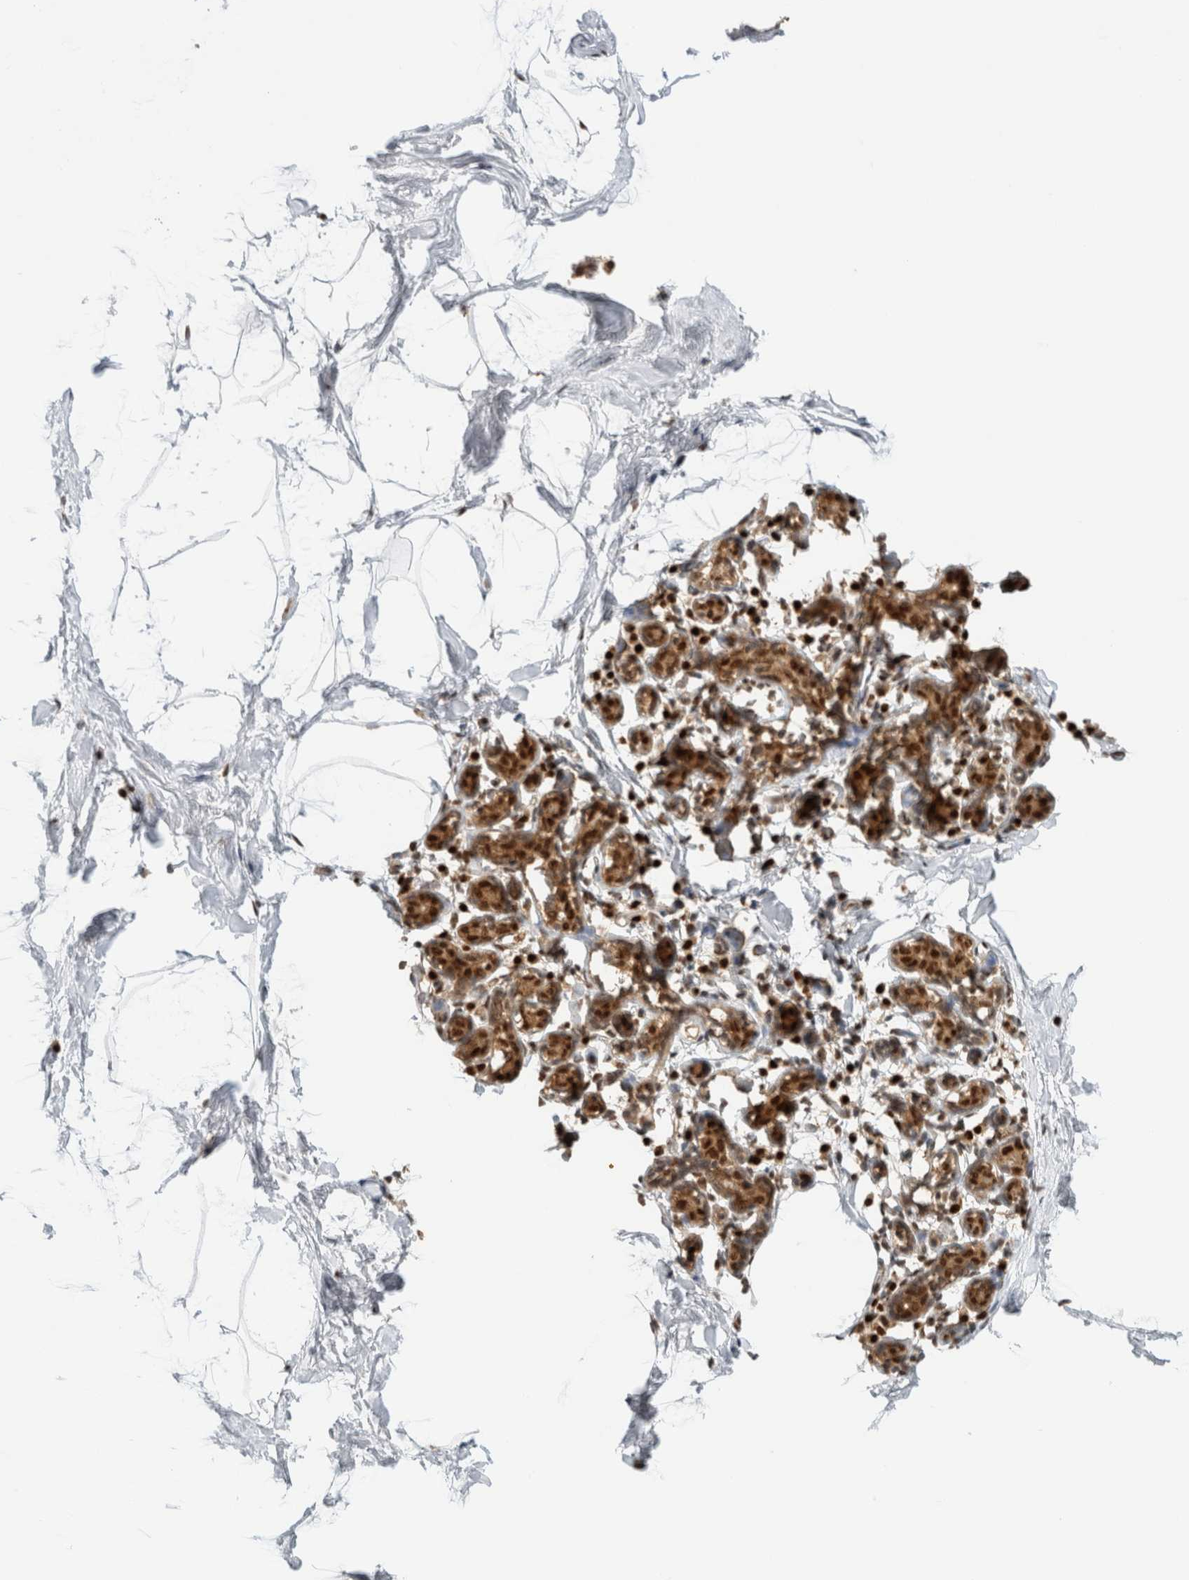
{"staining": {"intensity": "moderate", "quantity": "25%-75%", "location": "nuclear"}, "tissue": "breast", "cell_type": "Adipocytes", "image_type": "normal", "snomed": [{"axis": "morphology", "description": "Normal tissue, NOS"}, {"axis": "topography", "description": "Breast"}], "caption": "This is a micrograph of immunohistochemistry (IHC) staining of benign breast, which shows moderate positivity in the nuclear of adipocytes.", "gene": "SNRNP40", "patient": {"sex": "female", "age": 62}}